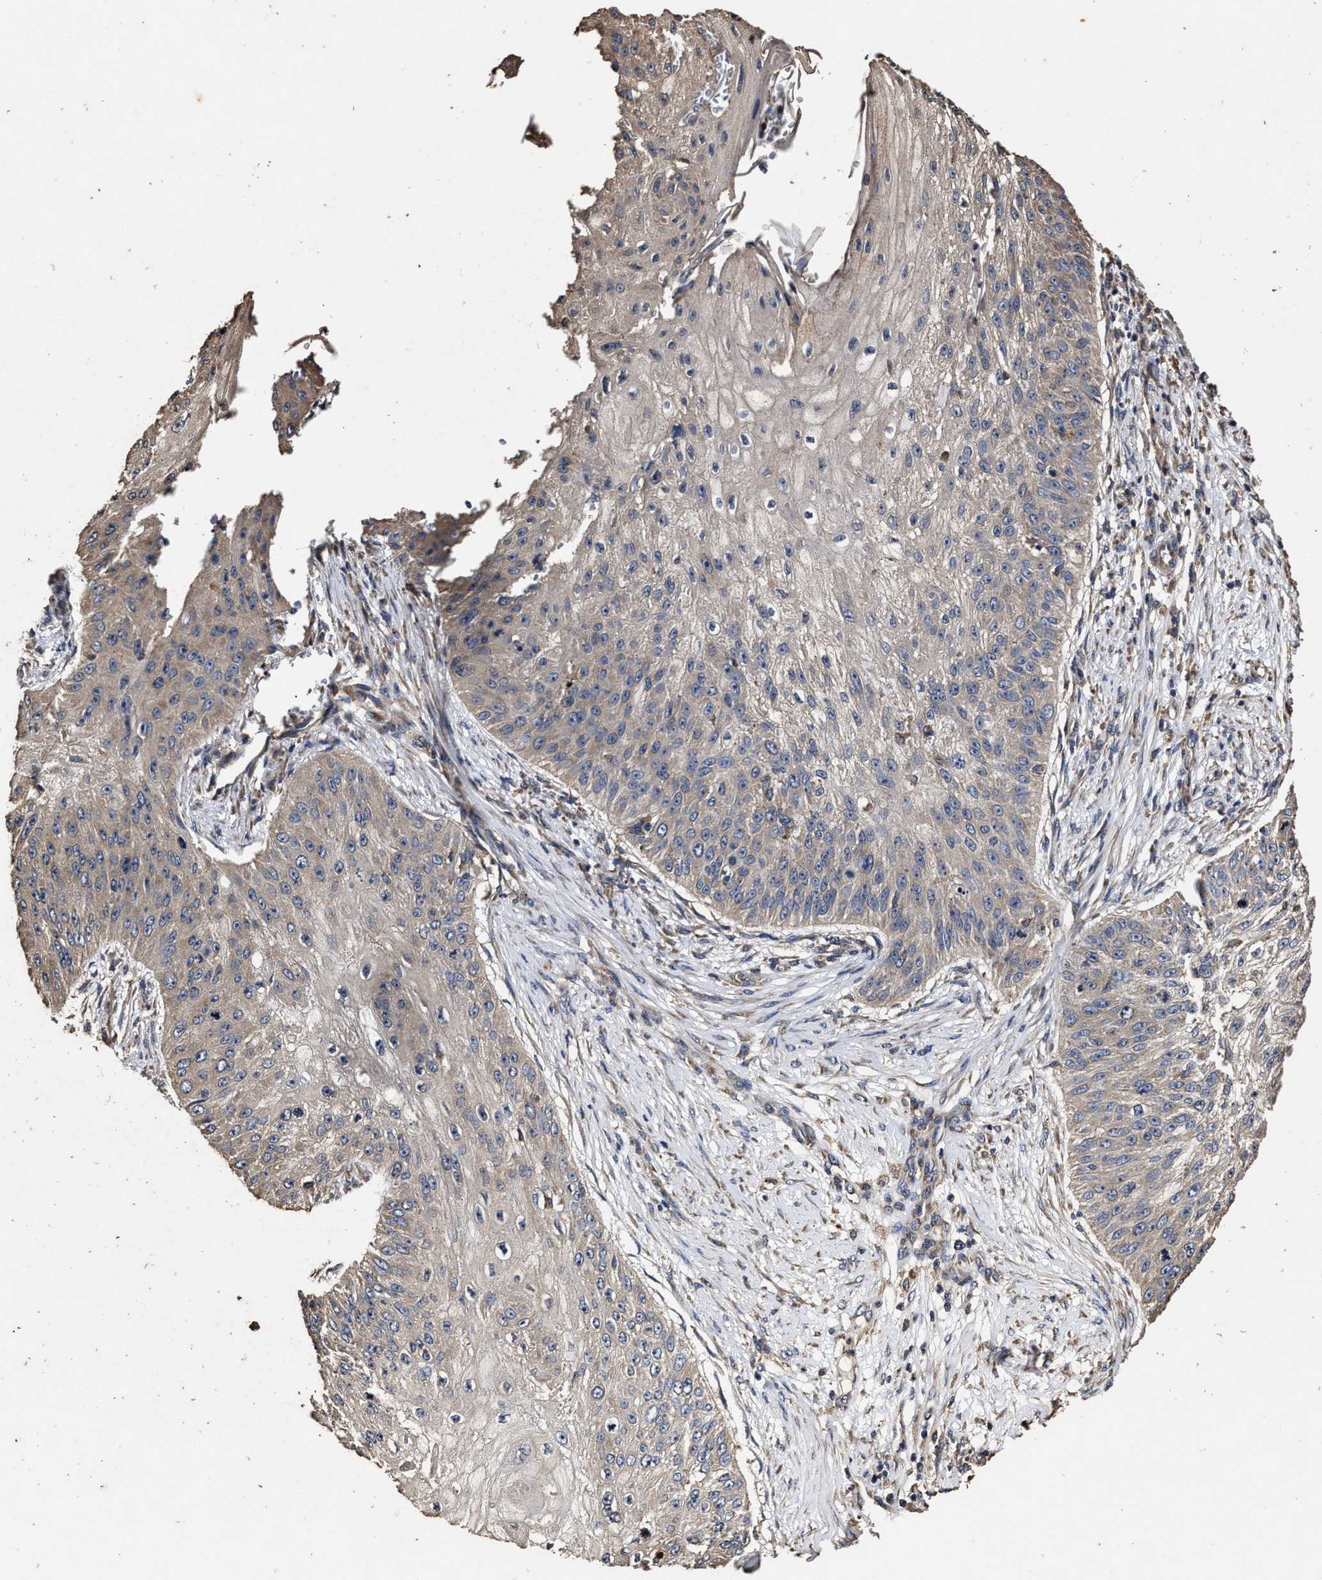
{"staining": {"intensity": "weak", "quantity": "<25%", "location": "cytoplasmic/membranous"}, "tissue": "skin cancer", "cell_type": "Tumor cells", "image_type": "cancer", "snomed": [{"axis": "morphology", "description": "Squamous cell carcinoma, NOS"}, {"axis": "topography", "description": "Skin"}], "caption": "Human skin squamous cell carcinoma stained for a protein using immunohistochemistry (IHC) displays no expression in tumor cells.", "gene": "PPM1K", "patient": {"sex": "female", "age": 80}}